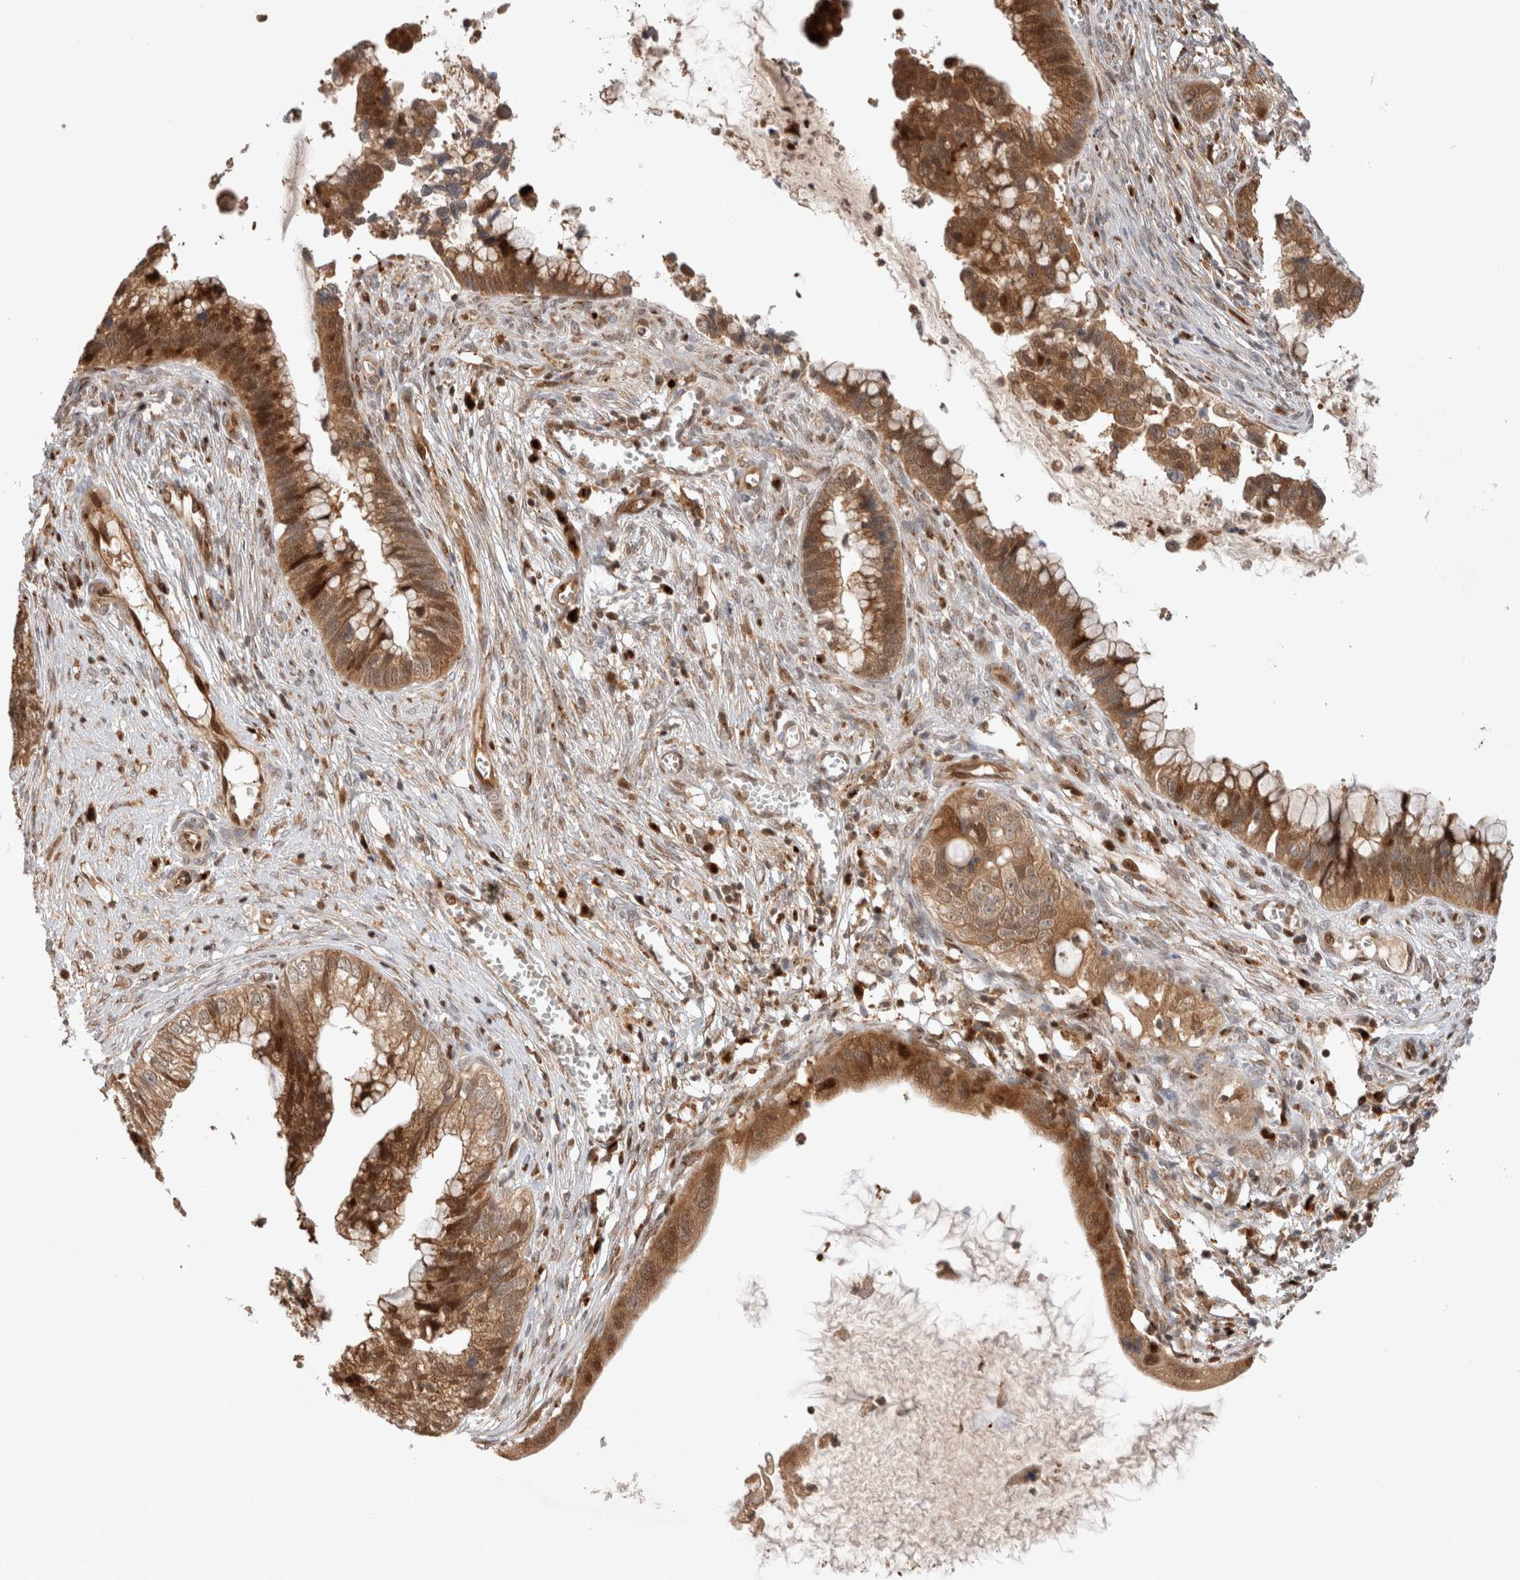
{"staining": {"intensity": "moderate", "quantity": ">75%", "location": "cytoplasmic/membranous,nuclear"}, "tissue": "cervical cancer", "cell_type": "Tumor cells", "image_type": "cancer", "snomed": [{"axis": "morphology", "description": "Adenocarcinoma, NOS"}, {"axis": "topography", "description": "Cervix"}], "caption": "A brown stain highlights moderate cytoplasmic/membranous and nuclear positivity of a protein in human cervical cancer (adenocarcinoma) tumor cells.", "gene": "OTUD6B", "patient": {"sex": "female", "age": 44}}